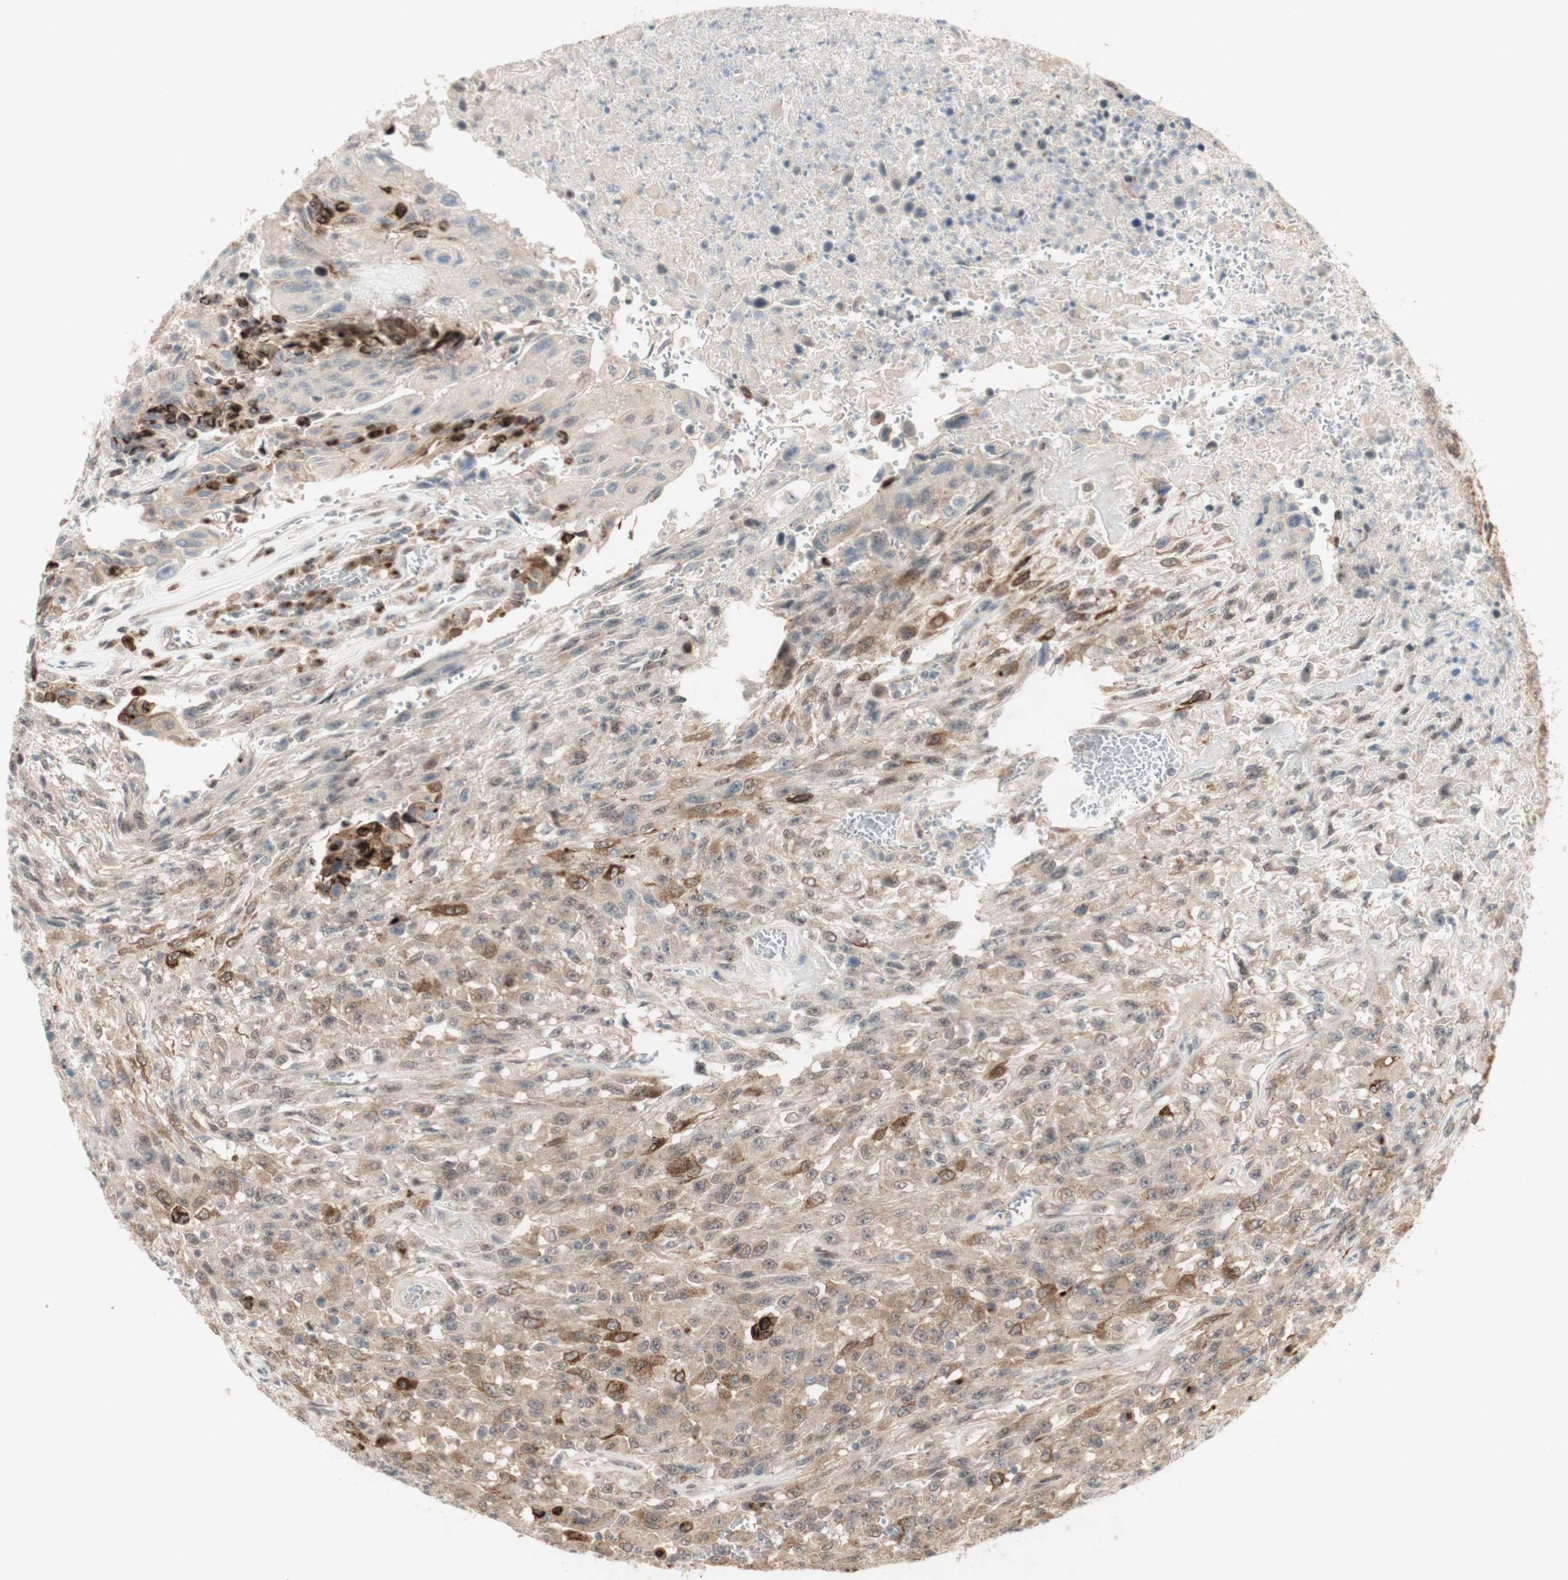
{"staining": {"intensity": "moderate", "quantity": ">75%", "location": "cytoplasmic/membranous"}, "tissue": "urothelial cancer", "cell_type": "Tumor cells", "image_type": "cancer", "snomed": [{"axis": "morphology", "description": "Urothelial carcinoma, High grade"}, {"axis": "topography", "description": "Urinary bladder"}], "caption": "Human urothelial cancer stained with a protein marker displays moderate staining in tumor cells.", "gene": "CYLD", "patient": {"sex": "male", "age": 66}}